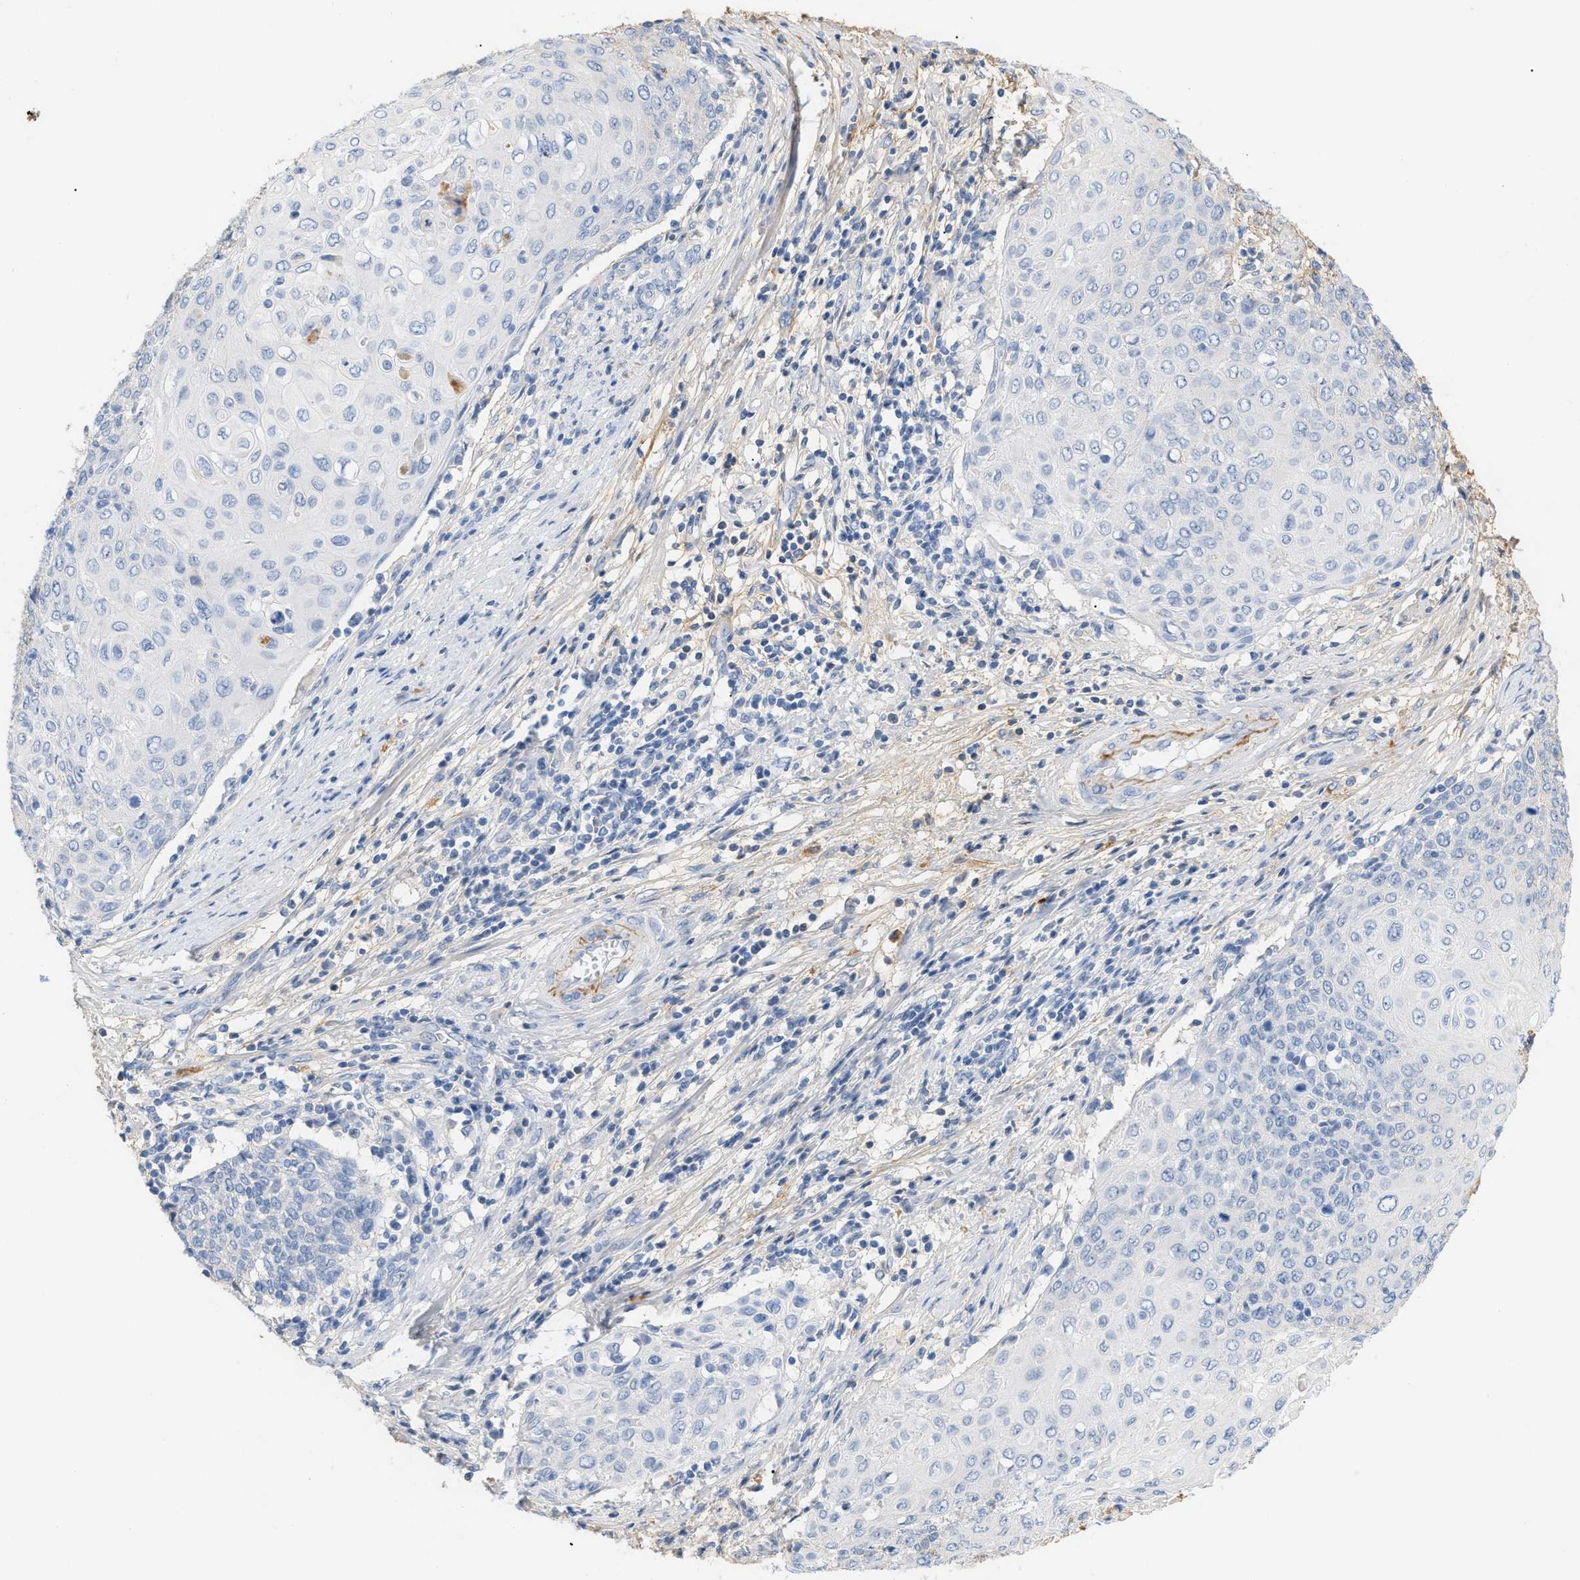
{"staining": {"intensity": "negative", "quantity": "none", "location": "none"}, "tissue": "cervical cancer", "cell_type": "Tumor cells", "image_type": "cancer", "snomed": [{"axis": "morphology", "description": "Squamous cell carcinoma, NOS"}, {"axis": "topography", "description": "Cervix"}], "caption": "Immunohistochemistry (IHC) of squamous cell carcinoma (cervical) demonstrates no positivity in tumor cells.", "gene": "CFH", "patient": {"sex": "female", "age": 39}}